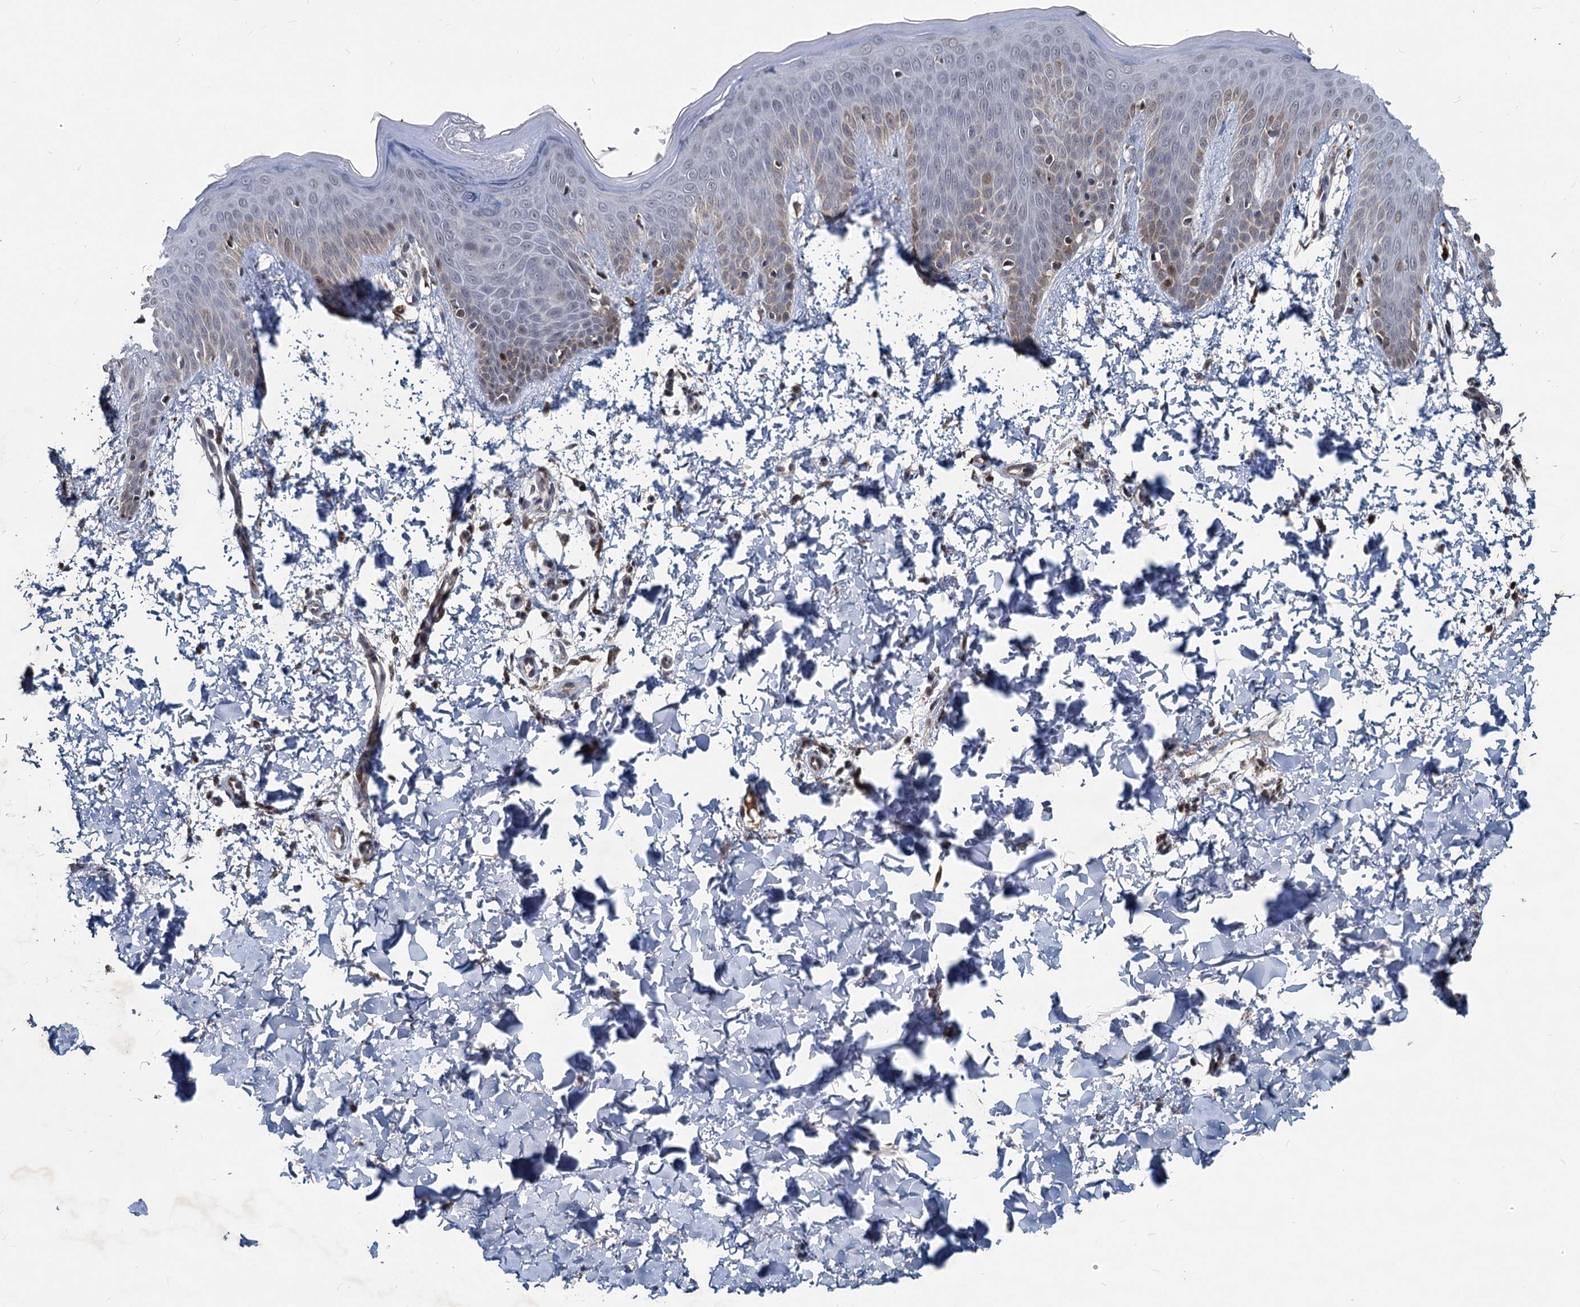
{"staining": {"intensity": "moderate", "quantity": ">75%", "location": "cytoplasmic/membranous,nuclear"}, "tissue": "skin", "cell_type": "Fibroblasts", "image_type": "normal", "snomed": [{"axis": "morphology", "description": "Normal tissue, NOS"}, {"axis": "topography", "description": "Skin"}], "caption": "A photomicrograph of skin stained for a protein displays moderate cytoplasmic/membranous,nuclear brown staining in fibroblasts.", "gene": "RITA1", "patient": {"sex": "male", "age": 36}}